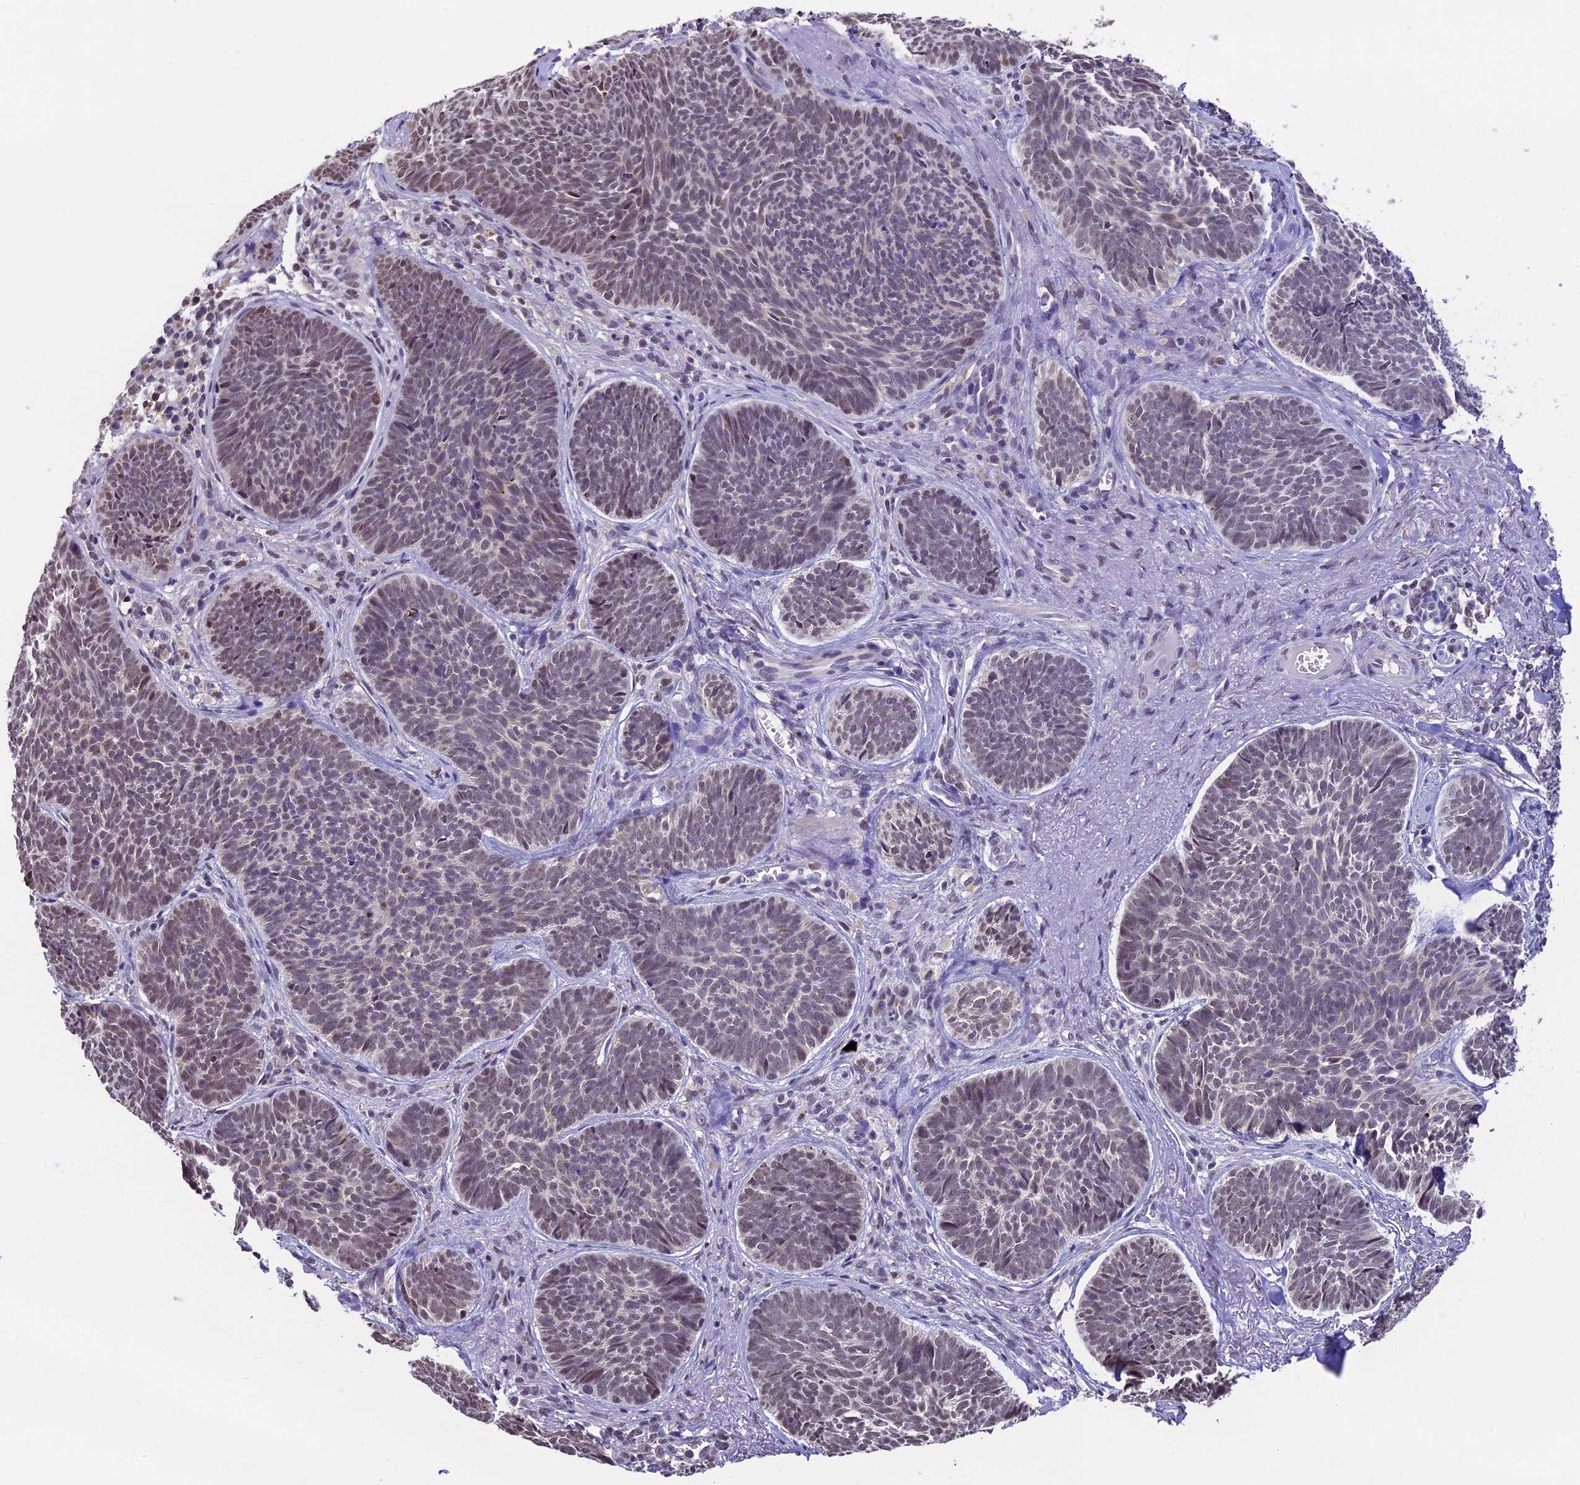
{"staining": {"intensity": "weak", "quantity": "25%-75%", "location": "nuclear"}, "tissue": "skin cancer", "cell_type": "Tumor cells", "image_type": "cancer", "snomed": [{"axis": "morphology", "description": "Basal cell carcinoma"}, {"axis": "topography", "description": "Skin"}], "caption": "Human skin basal cell carcinoma stained for a protein (brown) demonstrates weak nuclear positive positivity in about 25%-75% of tumor cells.", "gene": "CARS2", "patient": {"sex": "female", "age": 74}}